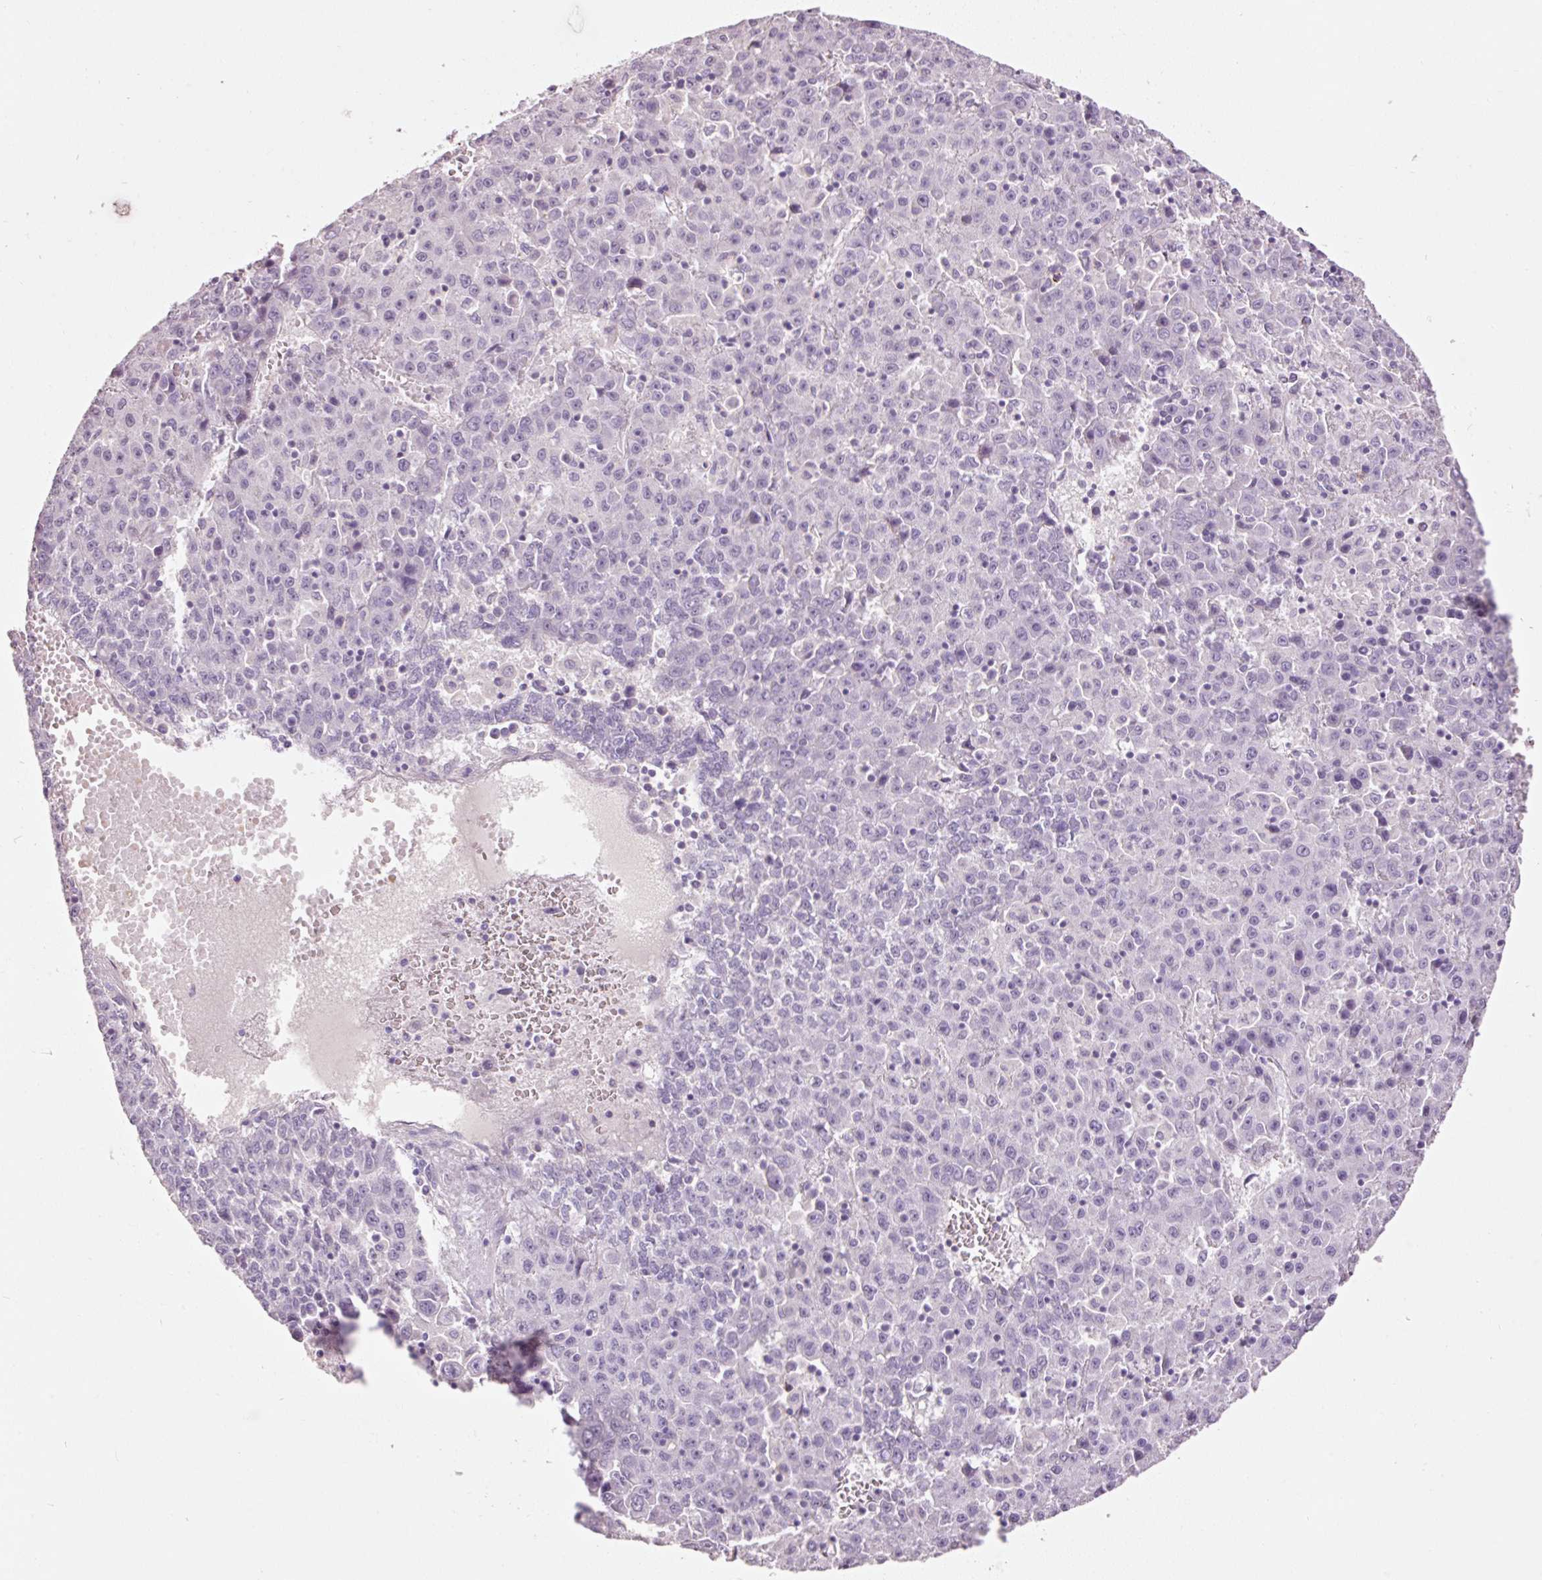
{"staining": {"intensity": "negative", "quantity": "none", "location": "none"}, "tissue": "liver cancer", "cell_type": "Tumor cells", "image_type": "cancer", "snomed": [{"axis": "morphology", "description": "Carcinoma, Hepatocellular, NOS"}, {"axis": "topography", "description": "Liver"}], "caption": "Tumor cells are negative for protein expression in human liver hepatocellular carcinoma.", "gene": "MUC5AC", "patient": {"sex": "female", "age": 53}}